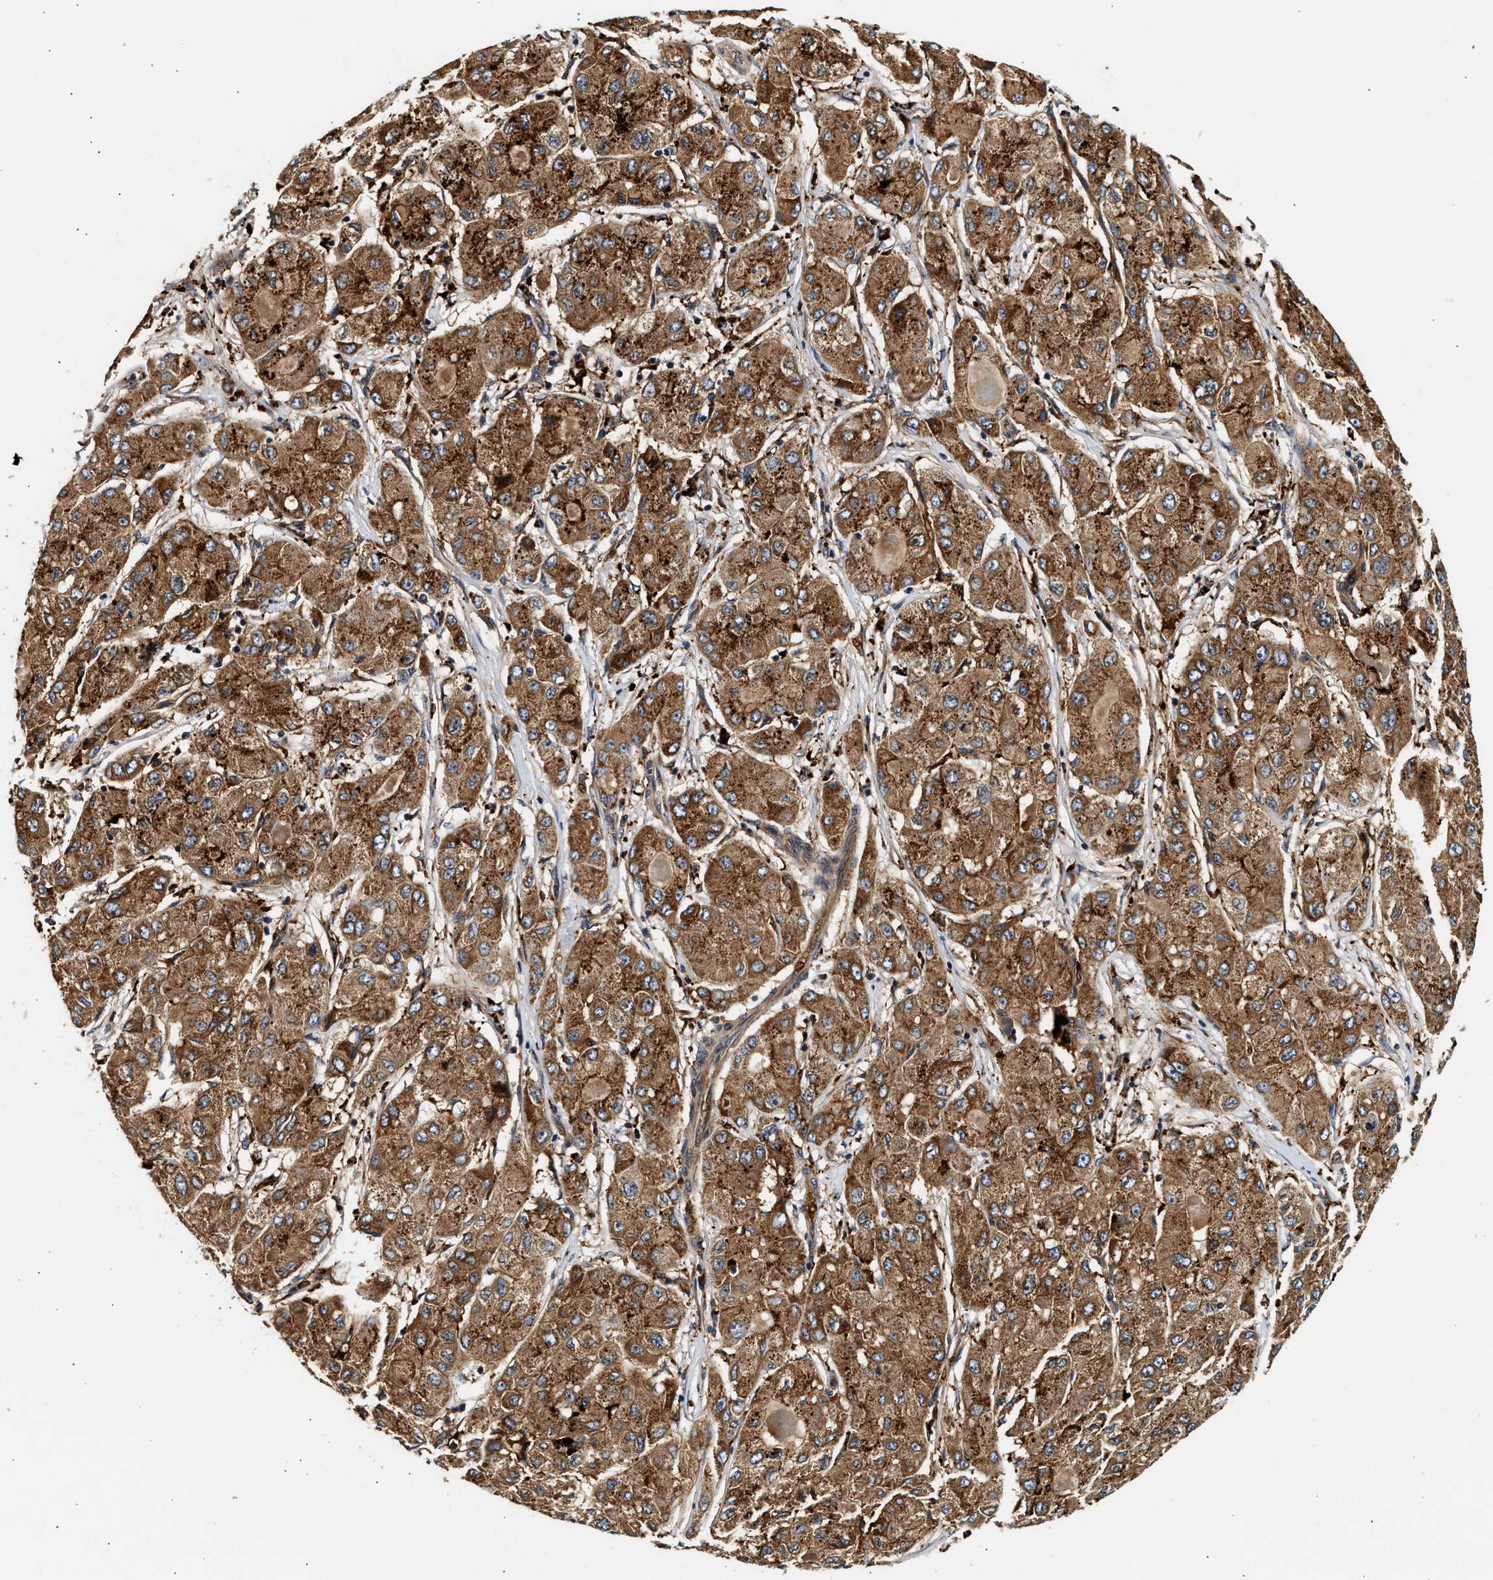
{"staining": {"intensity": "strong", "quantity": ">75%", "location": "cytoplasmic/membranous"}, "tissue": "liver cancer", "cell_type": "Tumor cells", "image_type": "cancer", "snomed": [{"axis": "morphology", "description": "Carcinoma, Hepatocellular, NOS"}, {"axis": "topography", "description": "Liver"}], "caption": "Hepatocellular carcinoma (liver) stained with a brown dye displays strong cytoplasmic/membranous positive staining in approximately >75% of tumor cells.", "gene": "PLD3", "patient": {"sex": "male", "age": 80}}